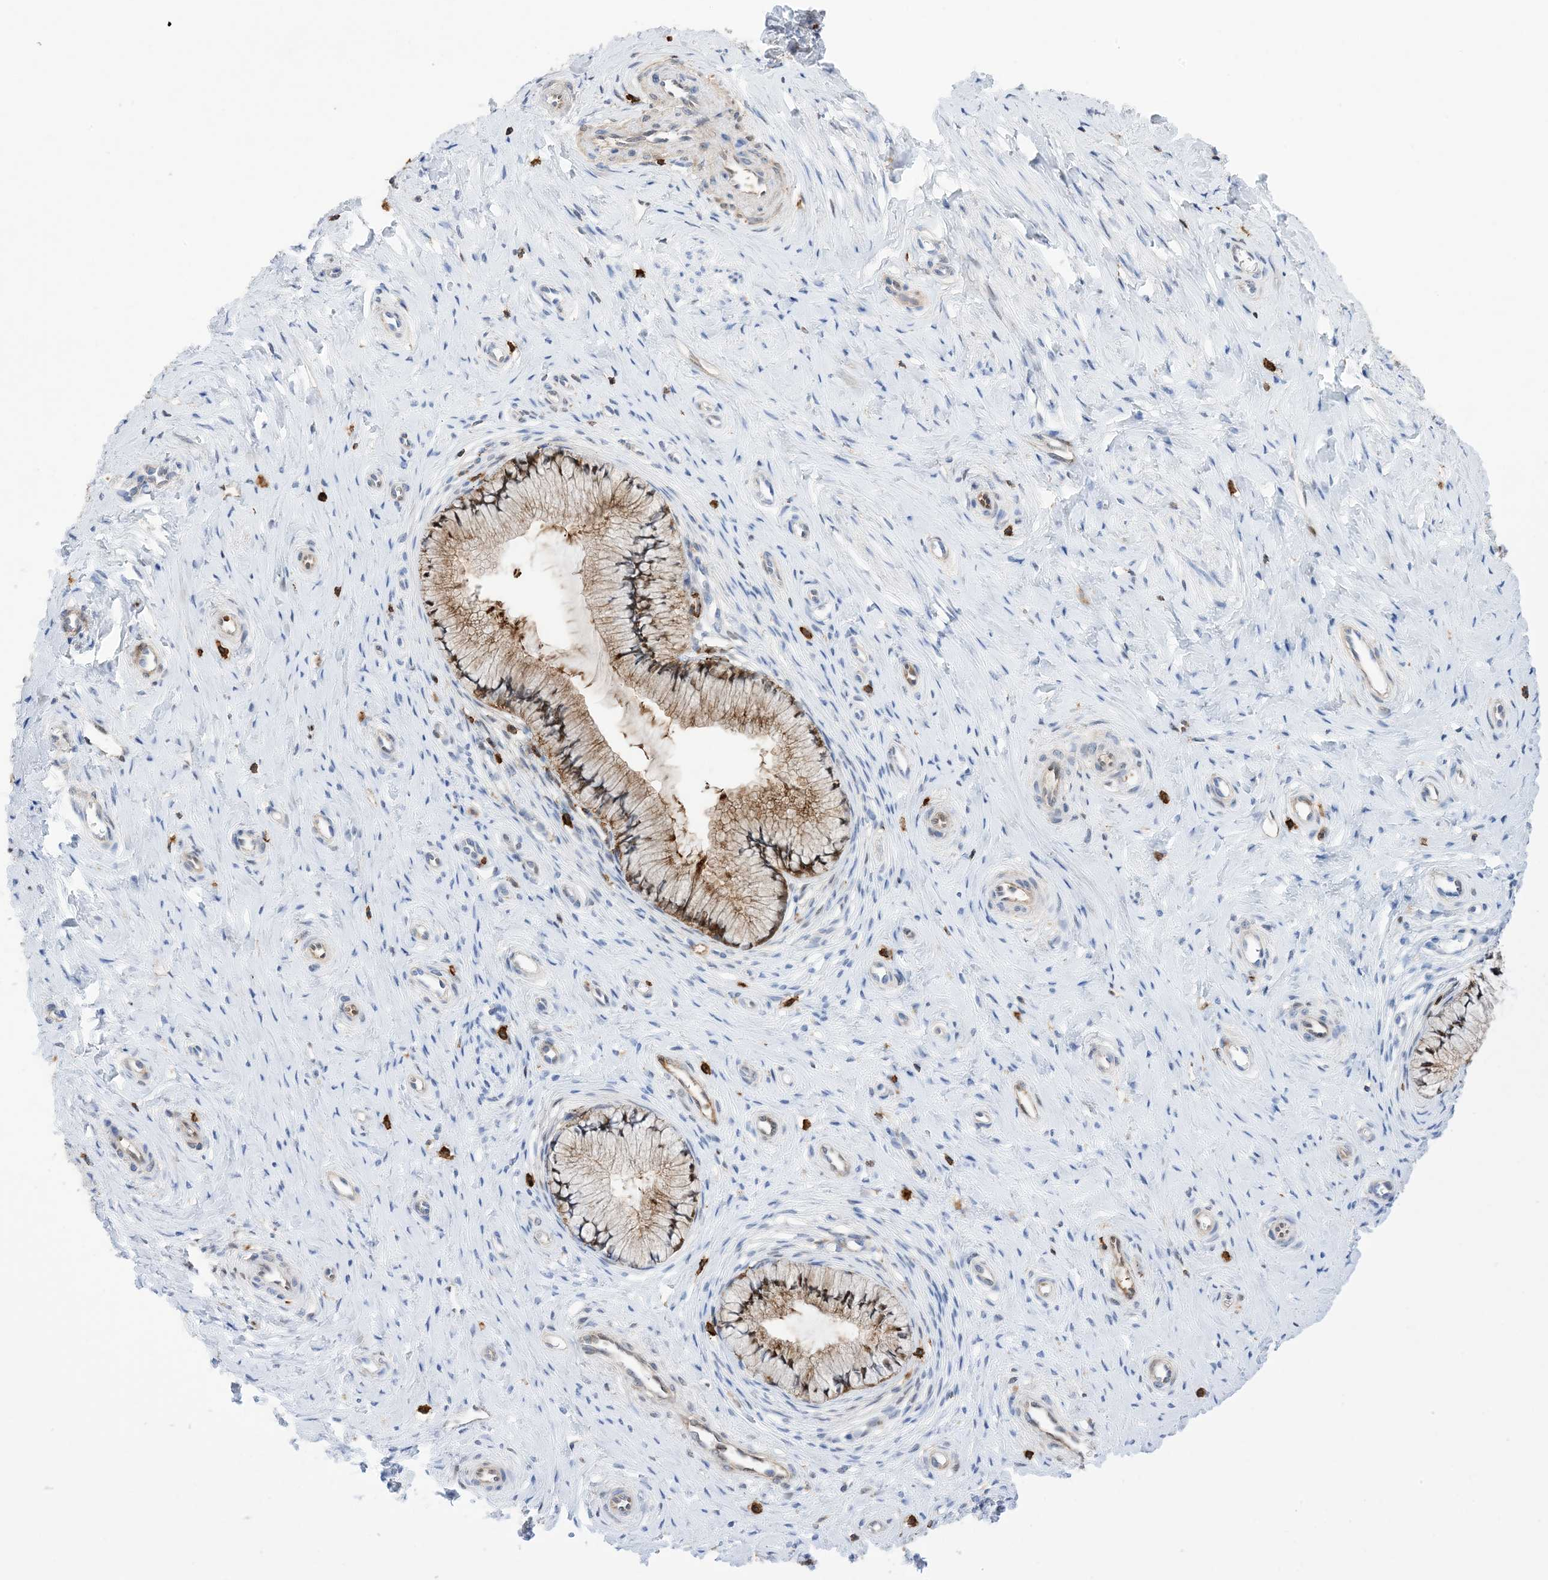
{"staining": {"intensity": "moderate", "quantity": ">75%", "location": "cytoplasmic/membranous,nuclear"}, "tissue": "cervix", "cell_type": "Glandular cells", "image_type": "normal", "snomed": [{"axis": "morphology", "description": "Normal tissue, NOS"}, {"axis": "topography", "description": "Cervix"}], "caption": "High-magnification brightfield microscopy of benign cervix stained with DAB (3,3'-diaminobenzidine) (brown) and counterstained with hematoxylin (blue). glandular cells exhibit moderate cytoplasmic/membranous,nuclear staining is identified in about>75% of cells. The staining is performed using DAB (3,3'-diaminobenzidine) brown chromogen to label protein expression. The nuclei are counter-stained blue using hematoxylin.", "gene": "ANXA1", "patient": {"sex": "female", "age": 36}}